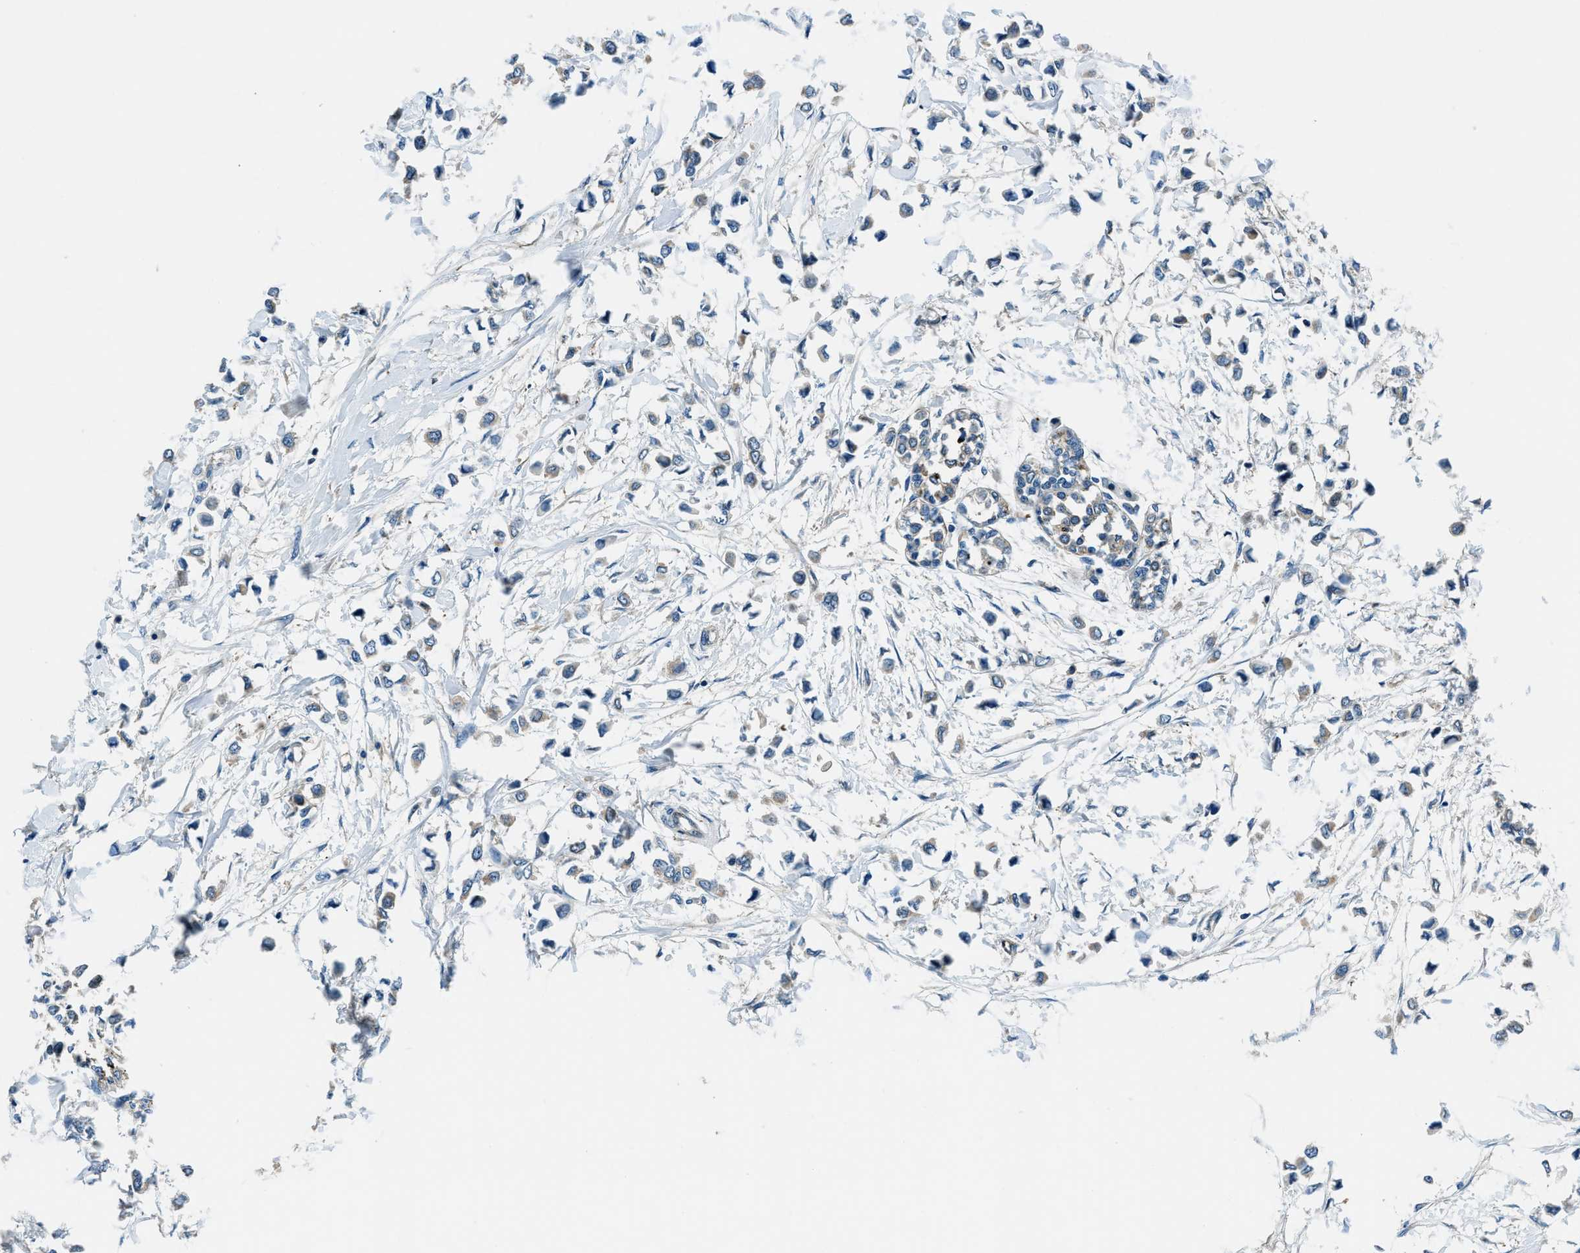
{"staining": {"intensity": "negative", "quantity": "none", "location": "none"}, "tissue": "breast cancer", "cell_type": "Tumor cells", "image_type": "cancer", "snomed": [{"axis": "morphology", "description": "Lobular carcinoma"}, {"axis": "topography", "description": "Breast"}], "caption": "IHC micrograph of human lobular carcinoma (breast) stained for a protein (brown), which exhibits no staining in tumor cells.", "gene": "SLC19A2", "patient": {"sex": "female", "age": 51}}